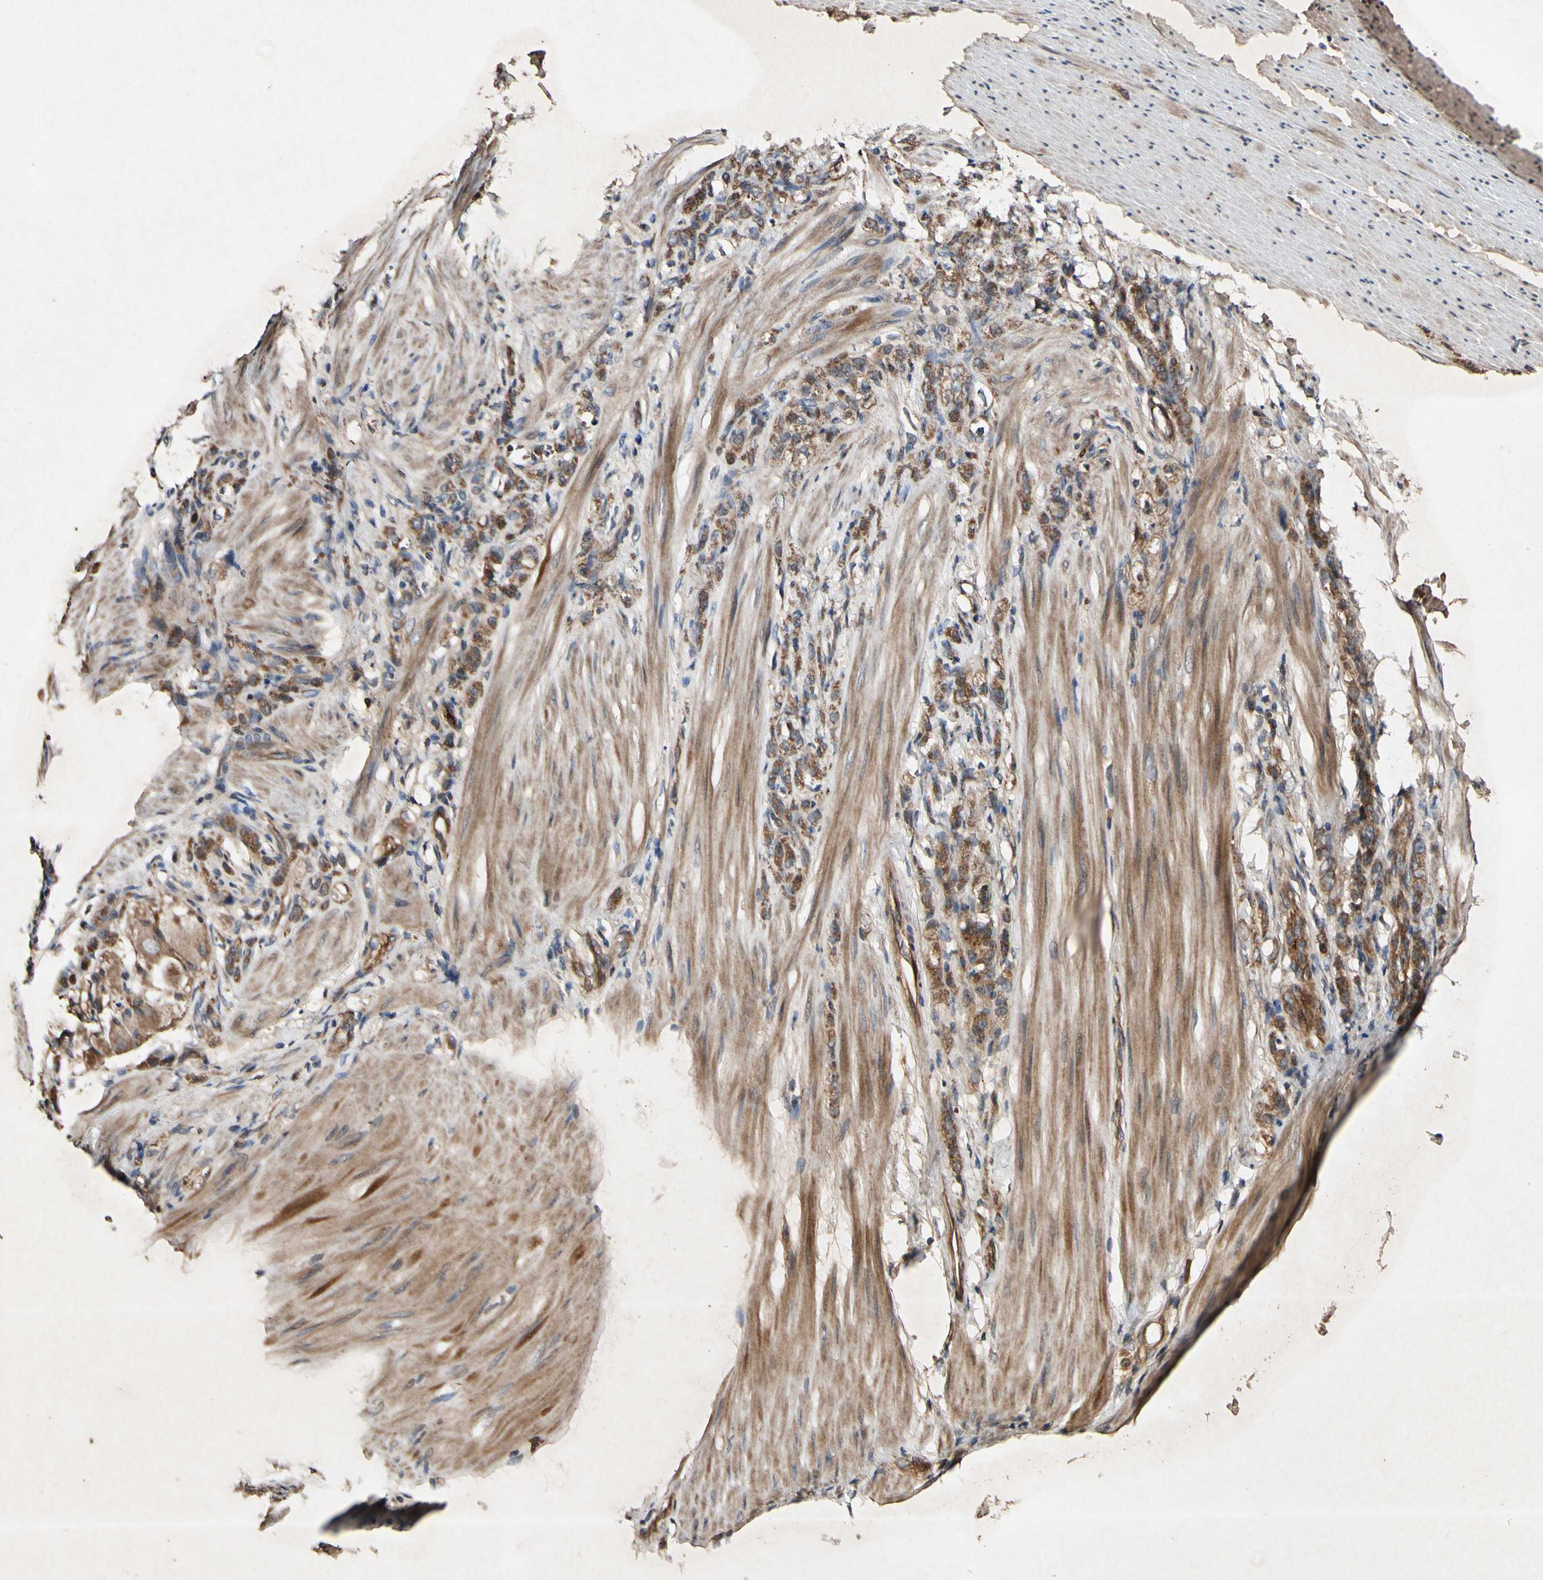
{"staining": {"intensity": "moderate", "quantity": ">75%", "location": "cytoplasmic/membranous"}, "tissue": "stomach cancer", "cell_type": "Tumor cells", "image_type": "cancer", "snomed": [{"axis": "morphology", "description": "Adenocarcinoma, NOS"}, {"axis": "topography", "description": "Stomach"}], "caption": "The photomicrograph shows a brown stain indicating the presence of a protein in the cytoplasmic/membranous of tumor cells in adenocarcinoma (stomach). (DAB IHC with brightfield microscopy, high magnification).", "gene": "PLAT", "patient": {"sex": "male", "age": 82}}